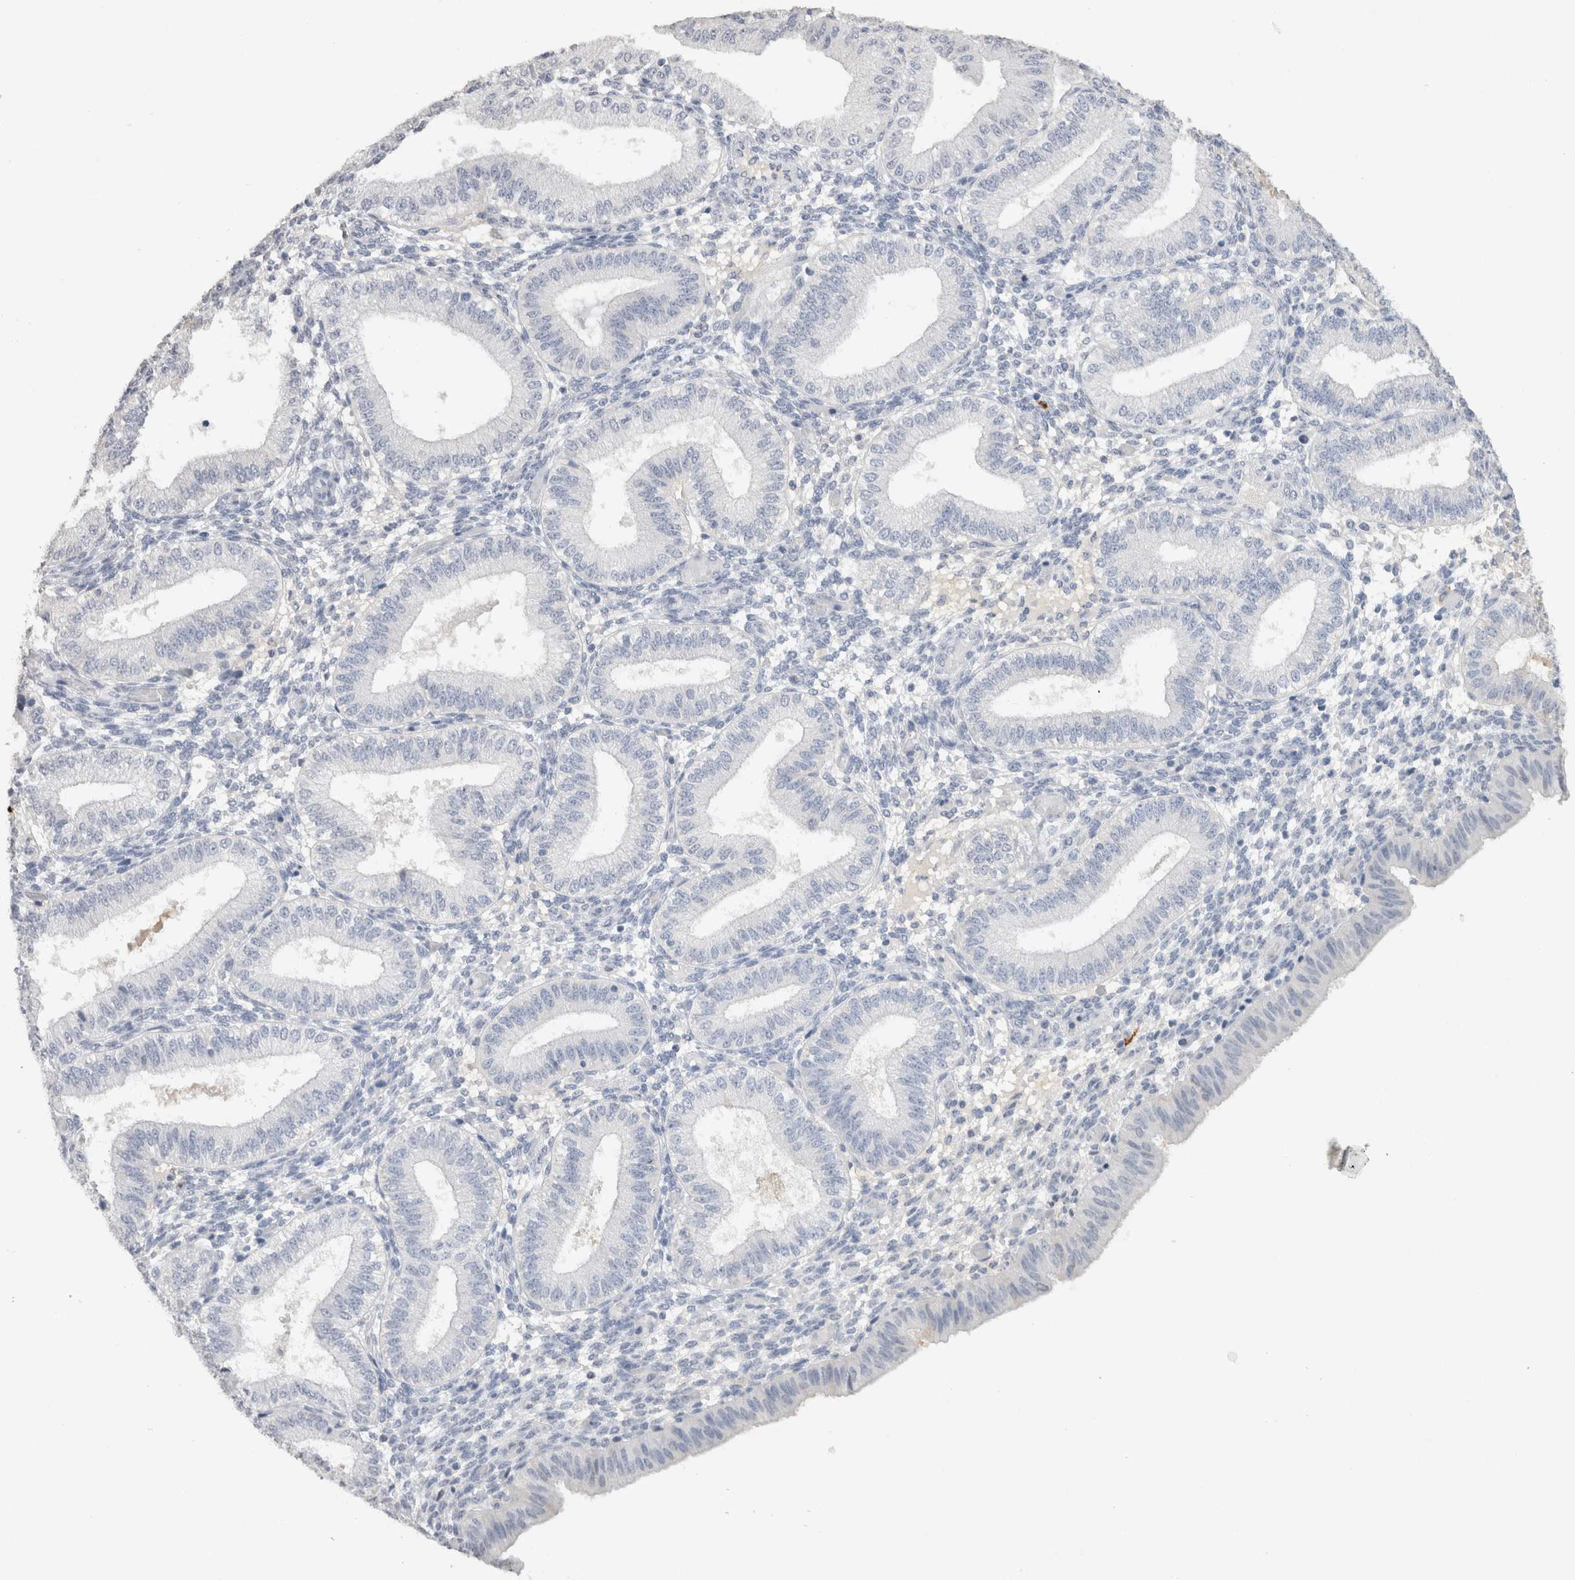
{"staining": {"intensity": "negative", "quantity": "none", "location": "none"}, "tissue": "endometrium", "cell_type": "Cells in endometrial stroma", "image_type": "normal", "snomed": [{"axis": "morphology", "description": "Normal tissue, NOS"}, {"axis": "topography", "description": "Endometrium"}], "caption": "A high-resolution histopathology image shows IHC staining of unremarkable endometrium, which displays no significant expression in cells in endometrial stroma. (Brightfield microscopy of DAB (3,3'-diaminobenzidine) IHC at high magnification).", "gene": "LAMP3", "patient": {"sex": "female", "age": 39}}